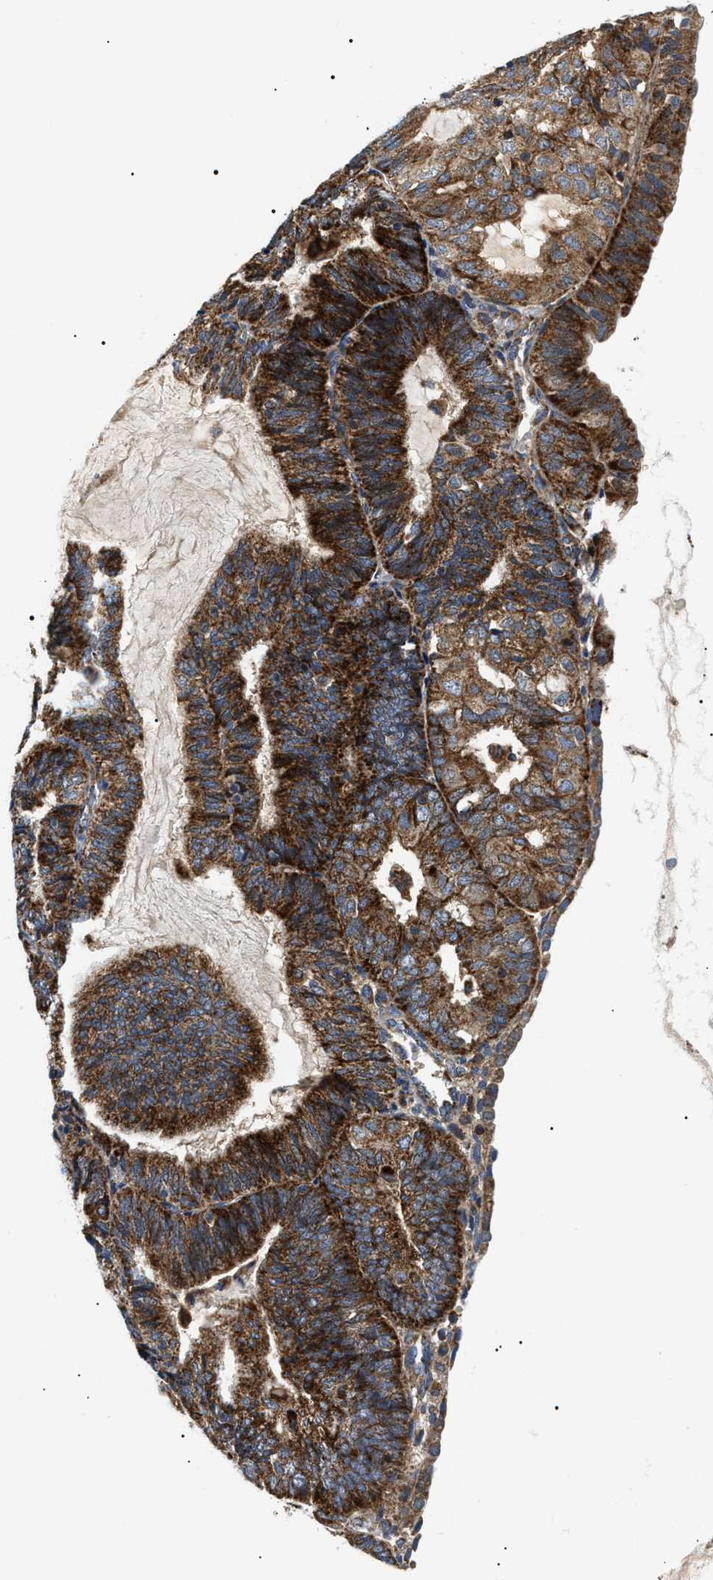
{"staining": {"intensity": "strong", "quantity": ">75%", "location": "cytoplasmic/membranous"}, "tissue": "endometrial cancer", "cell_type": "Tumor cells", "image_type": "cancer", "snomed": [{"axis": "morphology", "description": "Adenocarcinoma, NOS"}, {"axis": "topography", "description": "Endometrium"}], "caption": "Tumor cells reveal high levels of strong cytoplasmic/membranous expression in approximately >75% of cells in endometrial cancer (adenocarcinoma). (IHC, brightfield microscopy, high magnification).", "gene": "OXSM", "patient": {"sex": "female", "age": 81}}